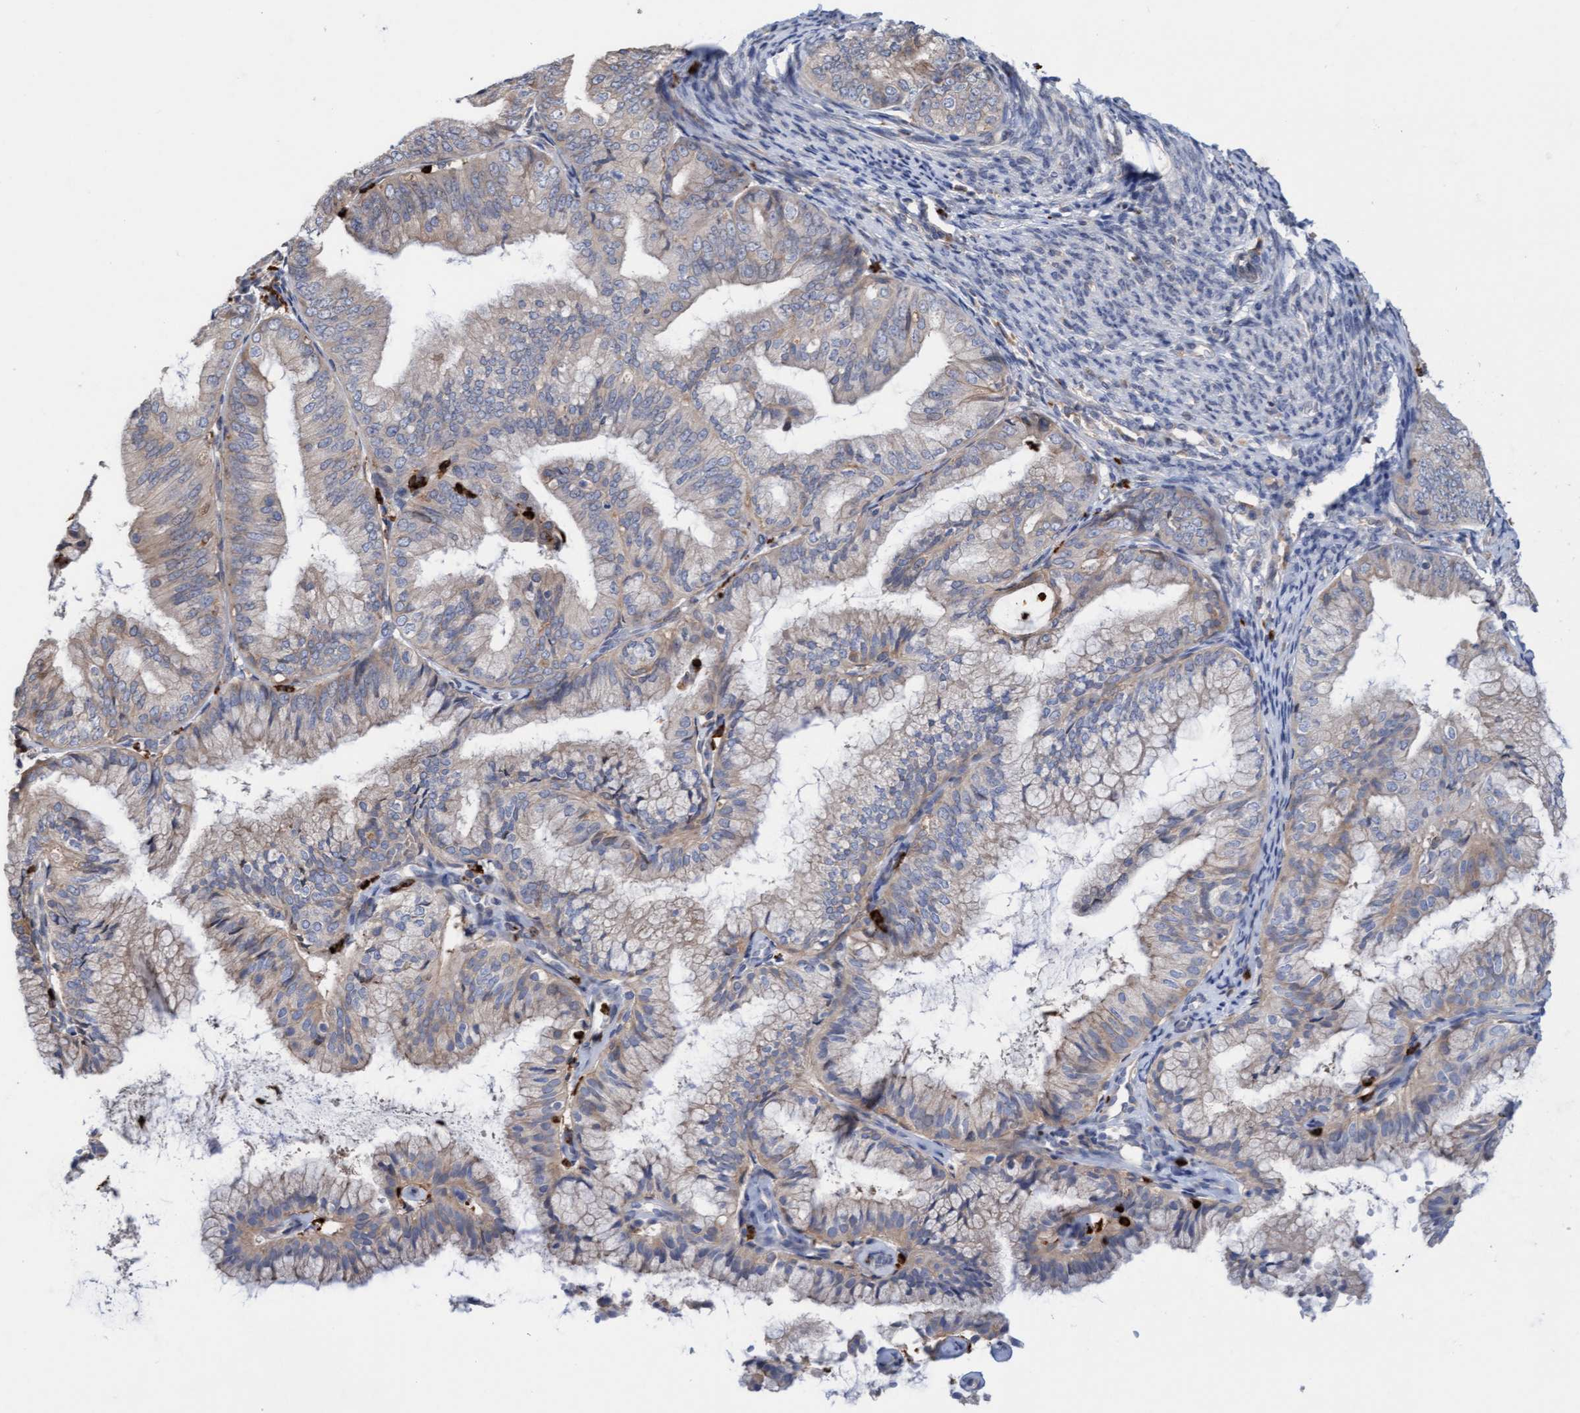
{"staining": {"intensity": "weak", "quantity": "25%-75%", "location": "cytoplasmic/membranous"}, "tissue": "endometrial cancer", "cell_type": "Tumor cells", "image_type": "cancer", "snomed": [{"axis": "morphology", "description": "Adenocarcinoma, NOS"}, {"axis": "topography", "description": "Endometrium"}], "caption": "Immunohistochemistry (IHC) image of neoplastic tissue: endometrial adenocarcinoma stained using immunohistochemistry demonstrates low levels of weak protein expression localized specifically in the cytoplasmic/membranous of tumor cells, appearing as a cytoplasmic/membranous brown color.", "gene": "MMP8", "patient": {"sex": "female", "age": 63}}